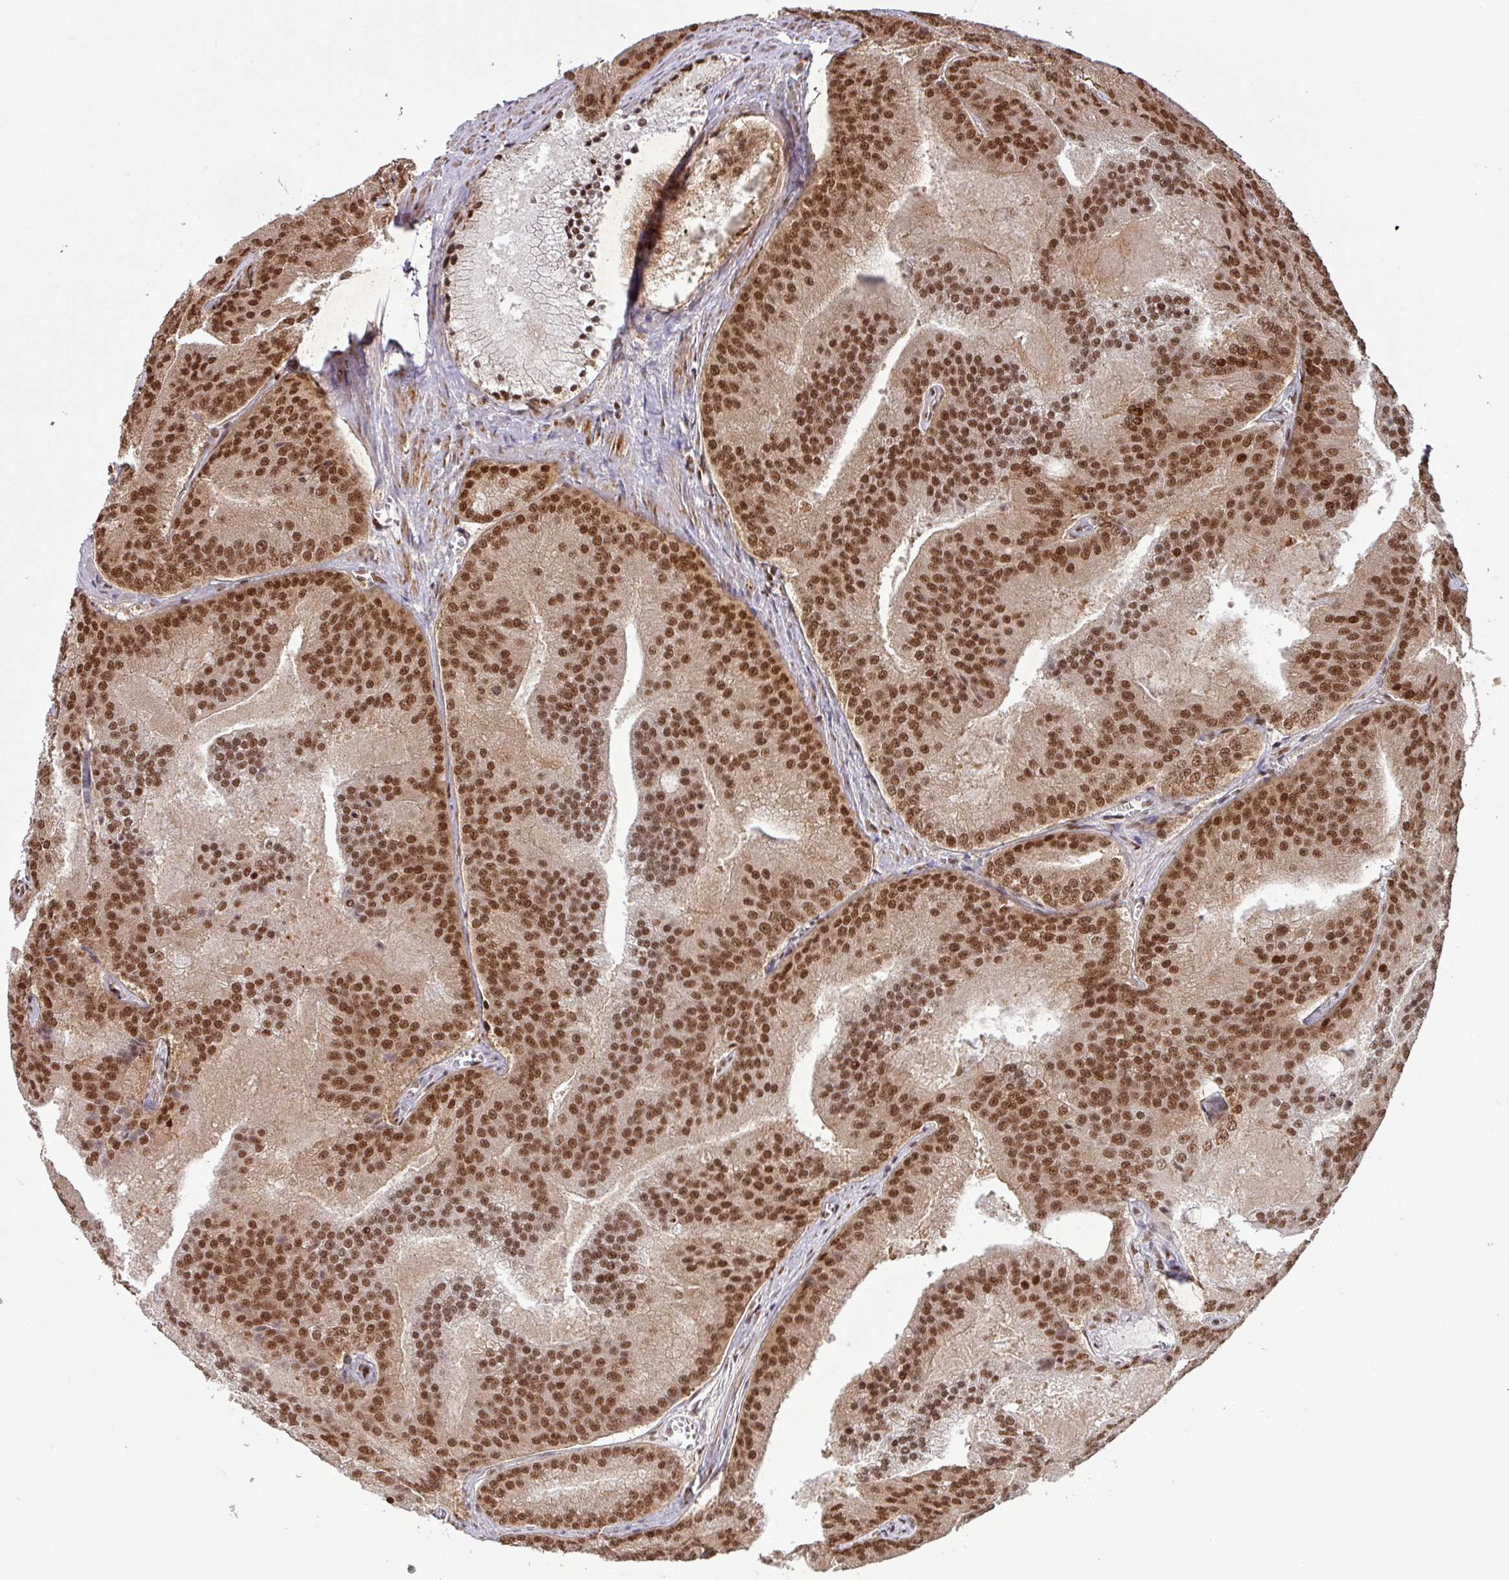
{"staining": {"intensity": "strong", "quantity": ">75%", "location": "nuclear"}, "tissue": "prostate cancer", "cell_type": "Tumor cells", "image_type": "cancer", "snomed": [{"axis": "morphology", "description": "Adenocarcinoma, High grade"}, {"axis": "topography", "description": "Prostate"}], "caption": "Protein positivity by IHC reveals strong nuclear positivity in approximately >75% of tumor cells in high-grade adenocarcinoma (prostate).", "gene": "SRSF2", "patient": {"sex": "male", "age": 61}}